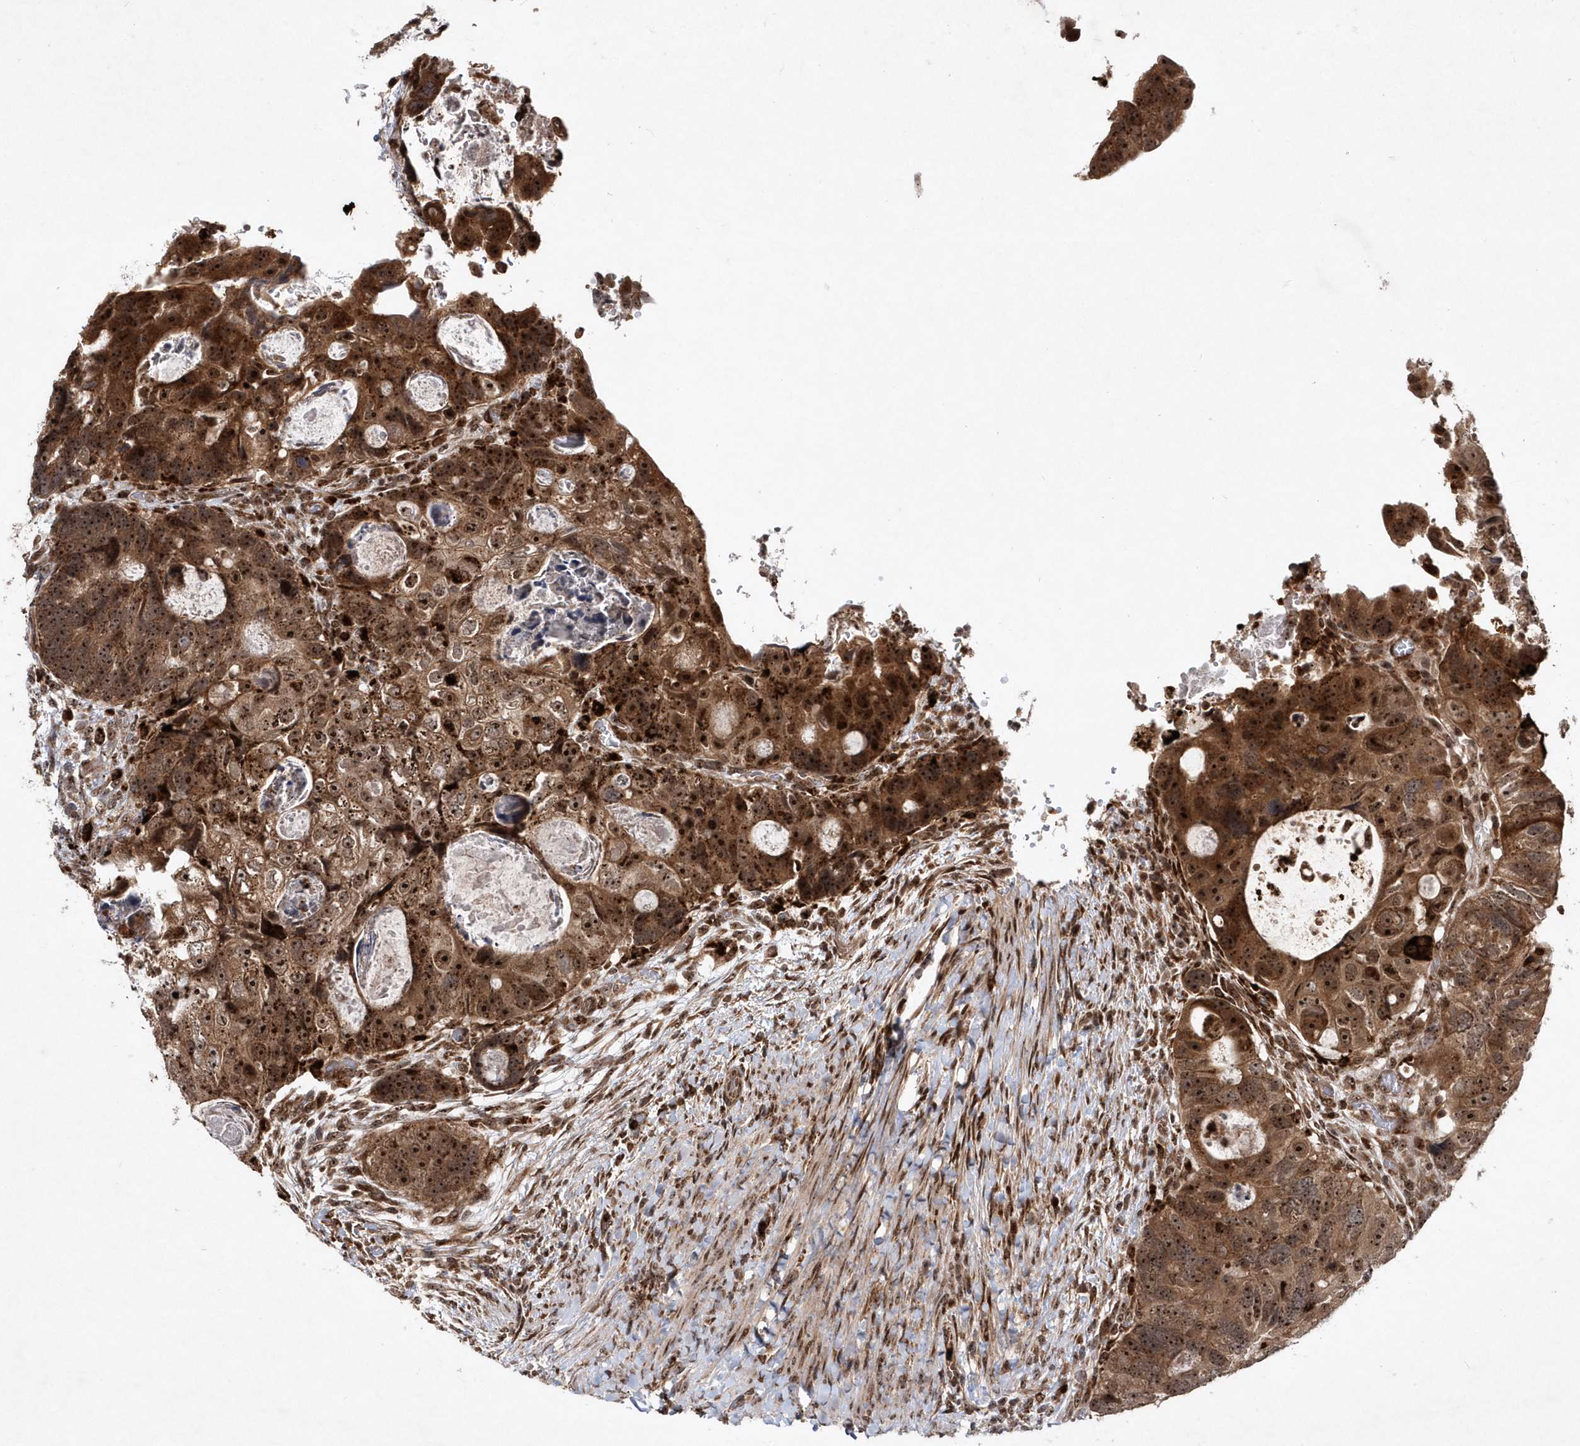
{"staining": {"intensity": "strong", "quantity": ">75%", "location": "cytoplasmic/membranous,nuclear"}, "tissue": "colorectal cancer", "cell_type": "Tumor cells", "image_type": "cancer", "snomed": [{"axis": "morphology", "description": "Adenocarcinoma, NOS"}, {"axis": "topography", "description": "Rectum"}], "caption": "Tumor cells display high levels of strong cytoplasmic/membranous and nuclear expression in approximately >75% of cells in human adenocarcinoma (colorectal).", "gene": "SOWAHB", "patient": {"sex": "male", "age": 59}}